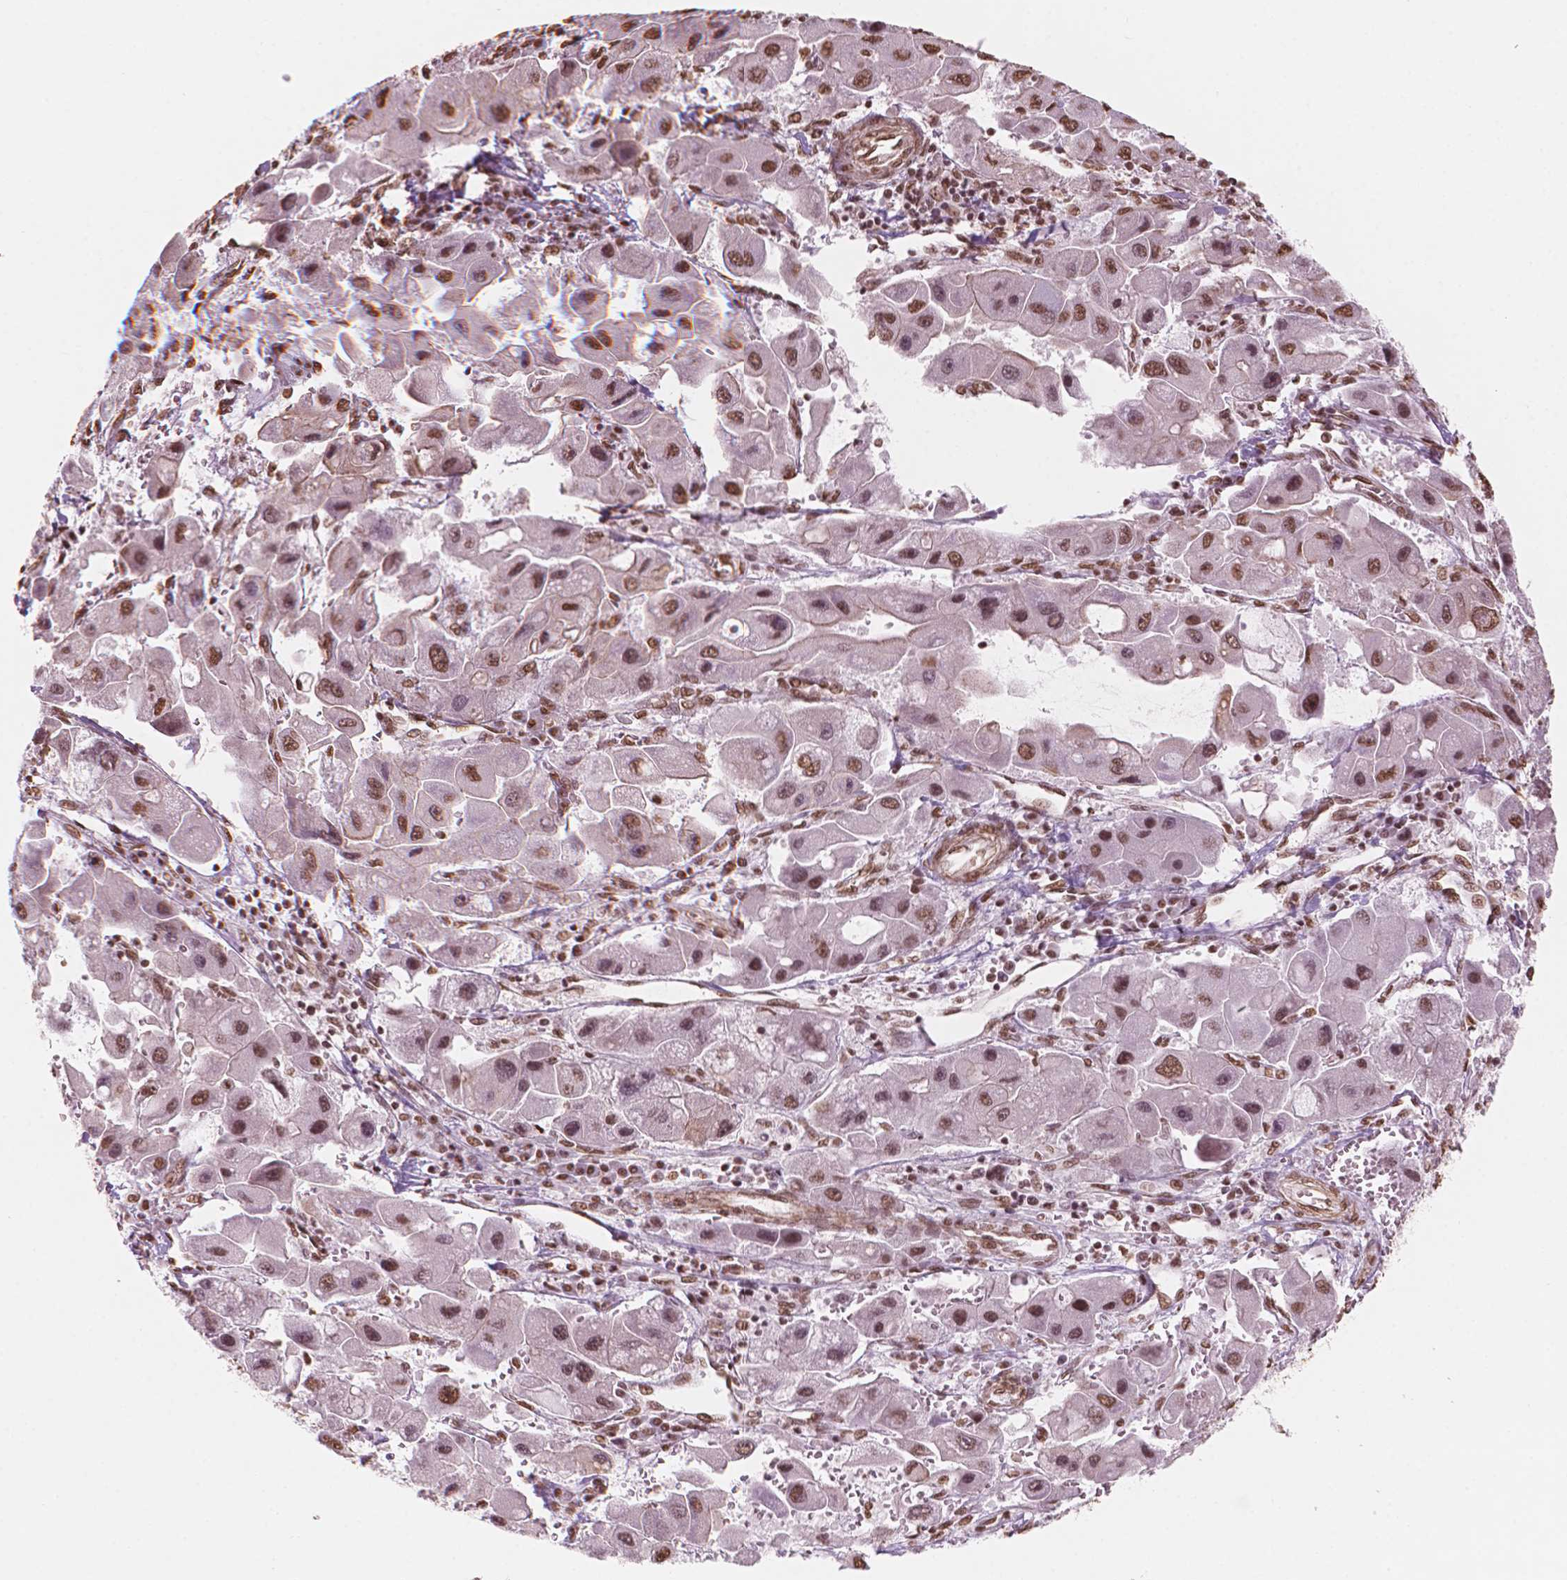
{"staining": {"intensity": "moderate", "quantity": ">75%", "location": "nuclear"}, "tissue": "liver cancer", "cell_type": "Tumor cells", "image_type": "cancer", "snomed": [{"axis": "morphology", "description": "Carcinoma, Hepatocellular, NOS"}, {"axis": "topography", "description": "Liver"}], "caption": "This image reveals hepatocellular carcinoma (liver) stained with immunohistochemistry (IHC) to label a protein in brown. The nuclear of tumor cells show moderate positivity for the protein. Nuclei are counter-stained blue.", "gene": "GTF3C5", "patient": {"sex": "male", "age": 24}}